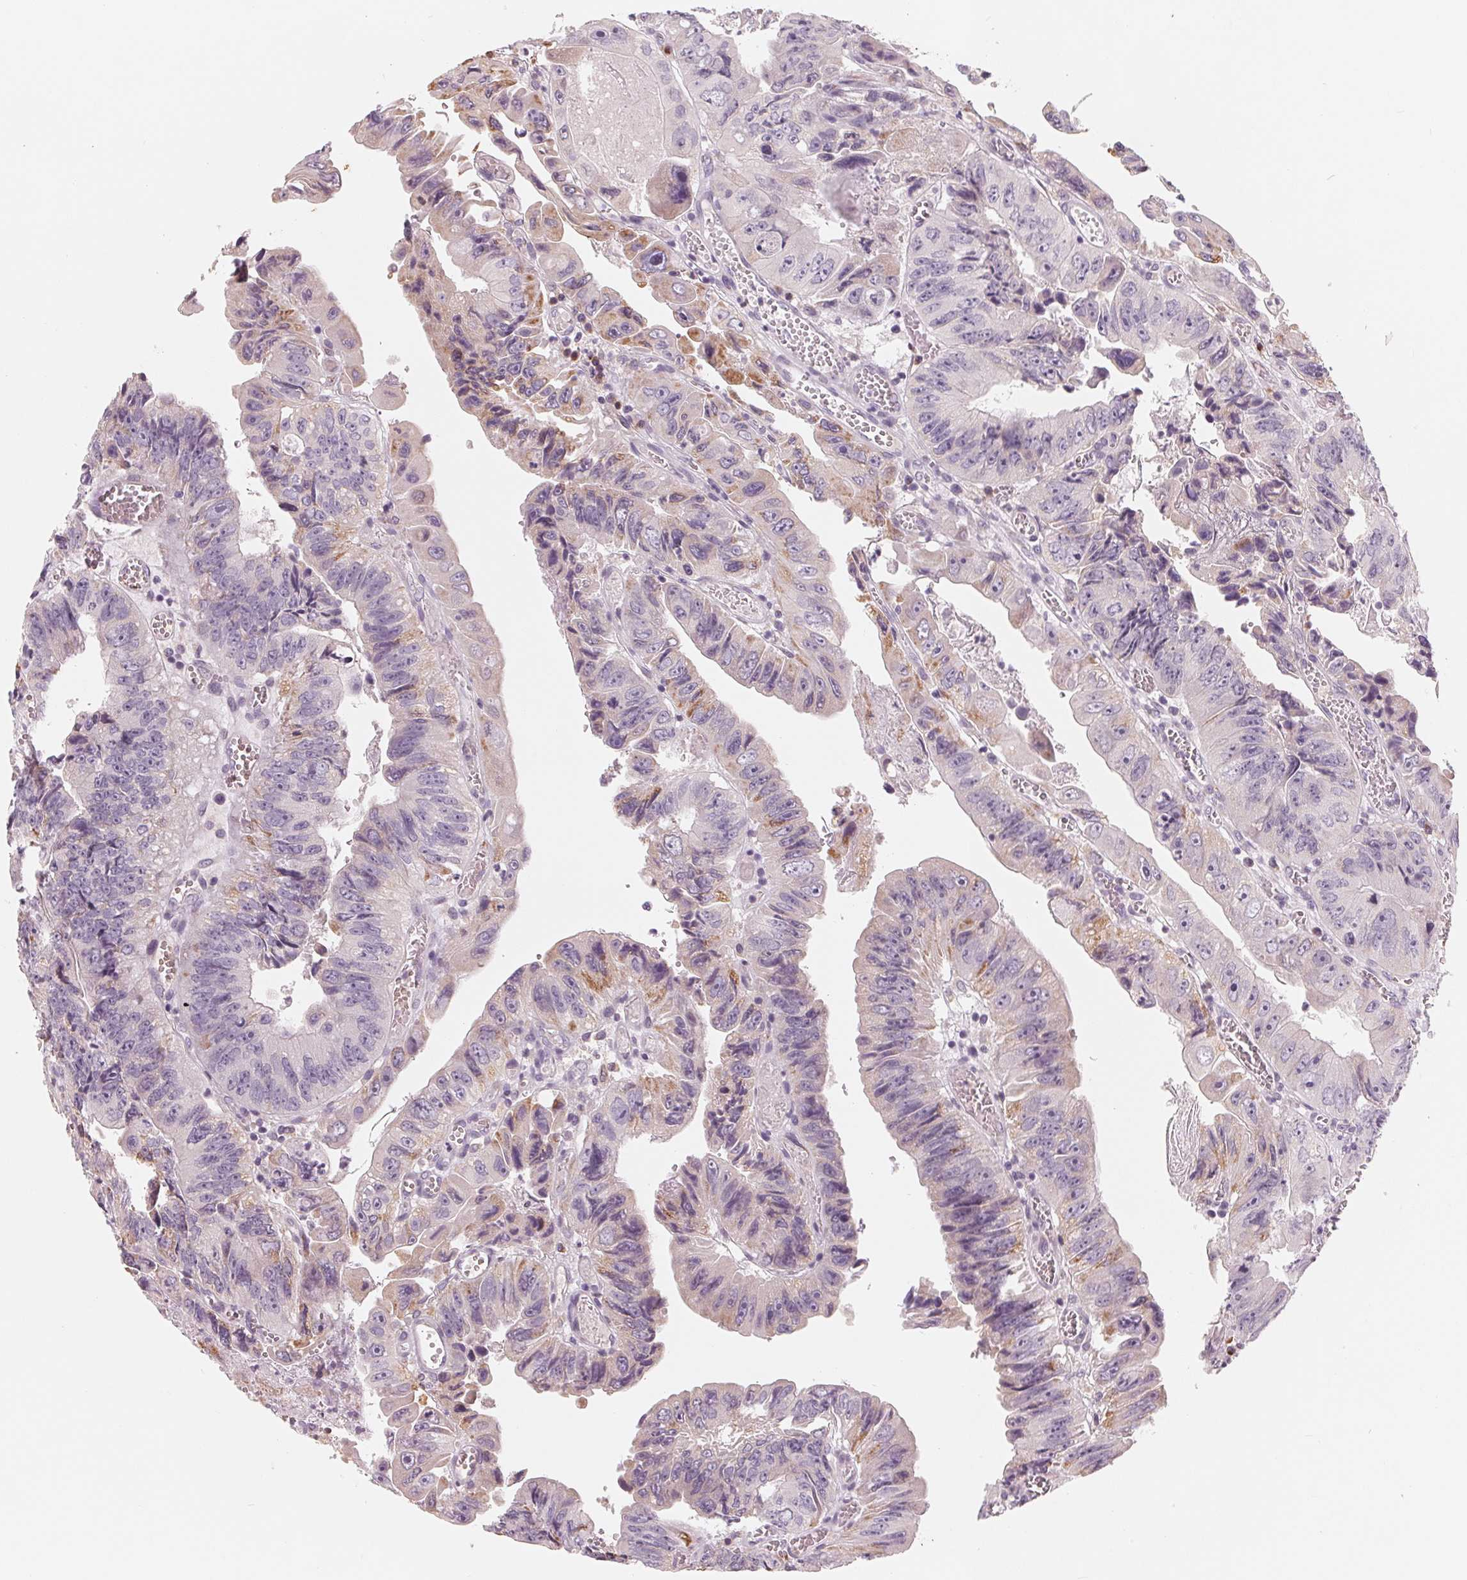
{"staining": {"intensity": "weak", "quantity": "<25%", "location": "cytoplasmic/membranous"}, "tissue": "colorectal cancer", "cell_type": "Tumor cells", "image_type": "cancer", "snomed": [{"axis": "morphology", "description": "Adenocarcinoma, NOS"}, {"axis": "topography", "description": "Colon"}], "caption": "A high-resolution photomicrograph shows IHC staining of colorectal adenocarcinoma, which demonstrates no significant staining in tumor cells. (DAB immunohistochemistry visualized using brightfield microscopy, high magnification).", "gene": "IL9R", "patient": {"sex": "female", "age": 84}}